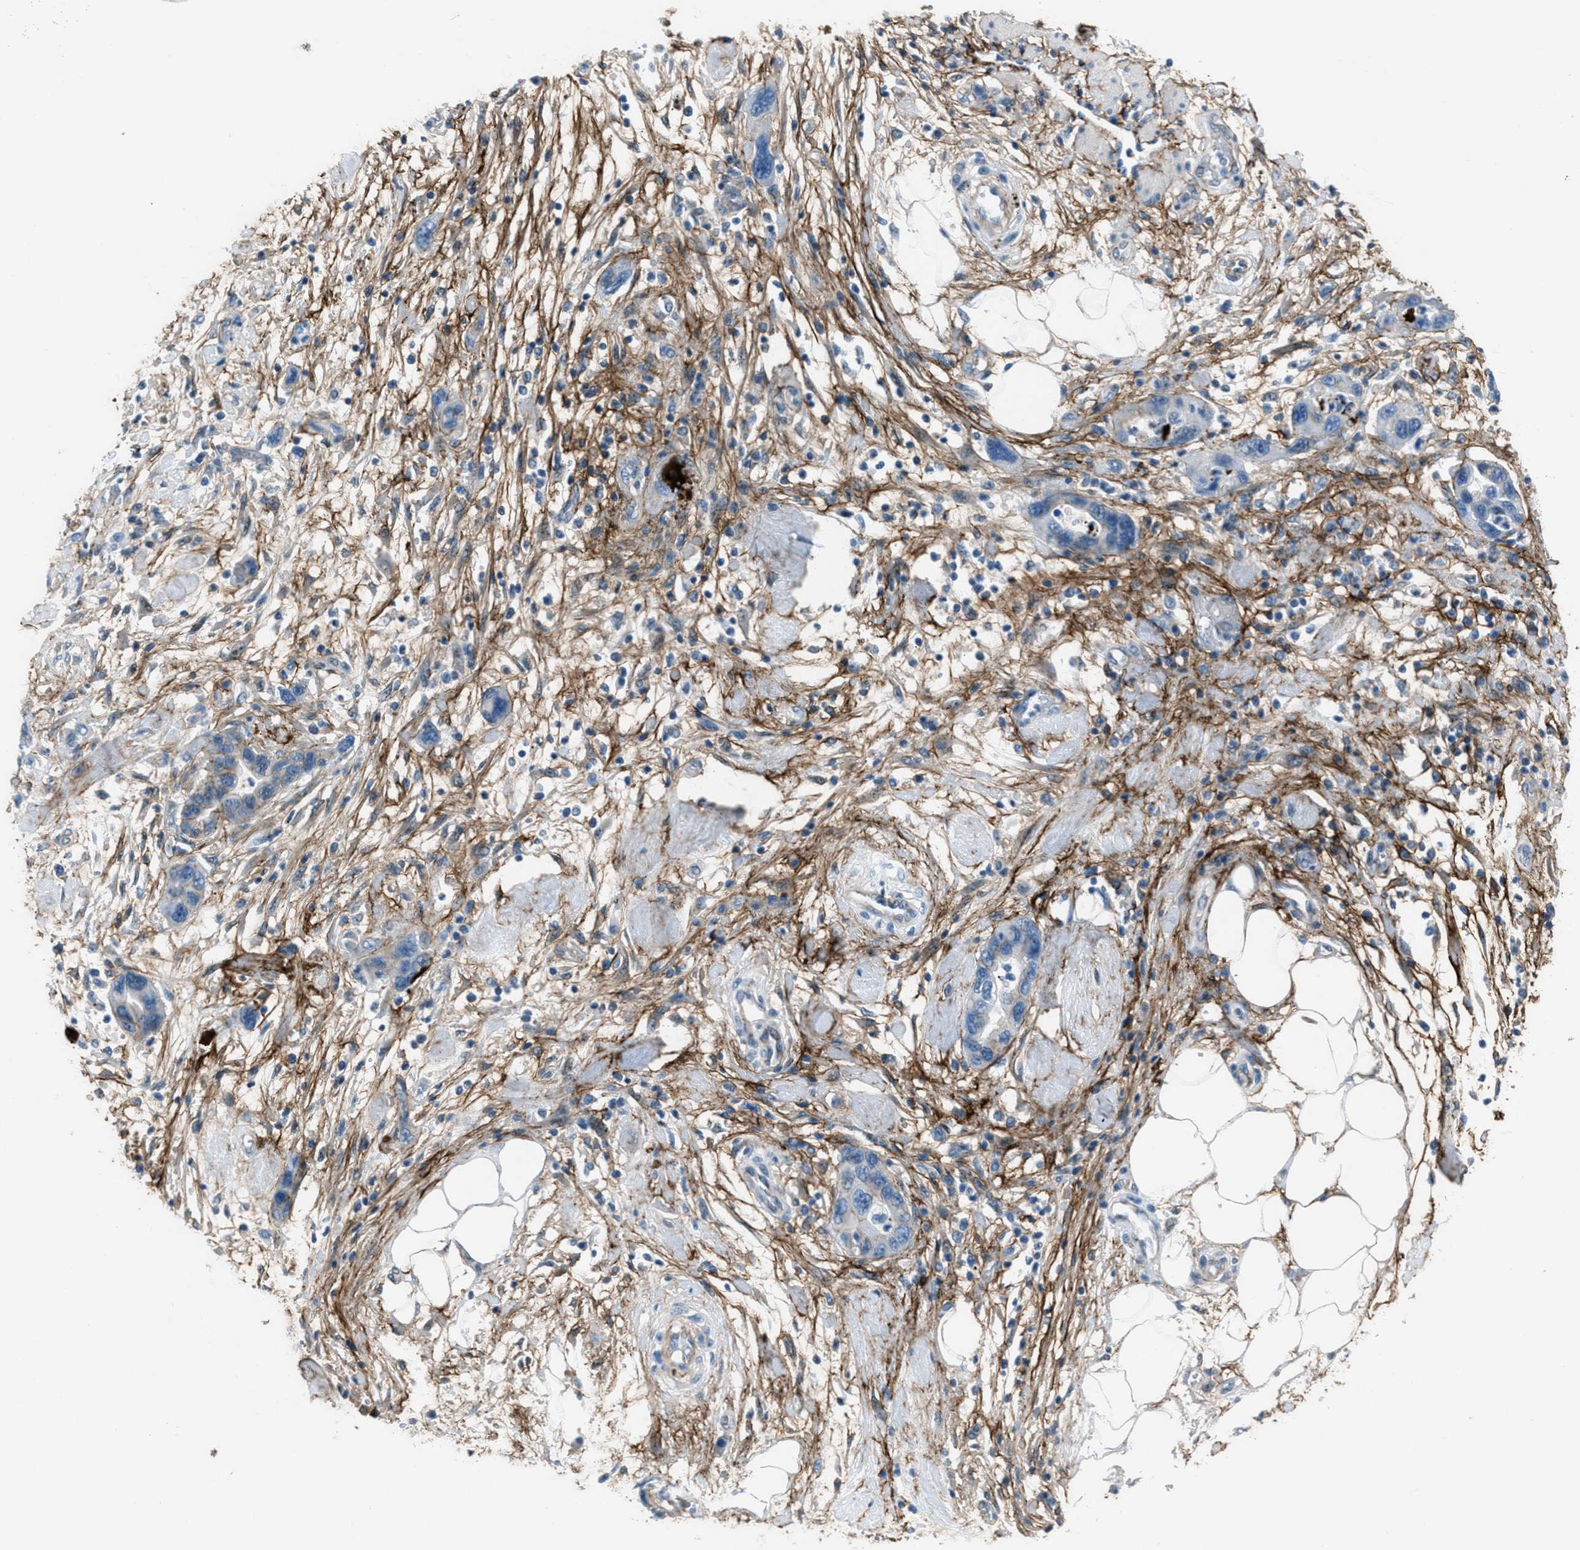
{"staining": {"intensity": "negative", "quantity": "none", "location": "none"}, "tissue": "pancreatic cancer", "cell_type": "Tumor cells", "image_type": "cancer", "snomed": [{"axis": "morphology", "description": "Normal tissue, NOS"}, {"axis": "morphology", "description": "Adenocarcinoma, NOS"}, {"axis": "topography", "description": "Pancreas"}], "caption": "DAB immunohistochemical staining of adenocarcinoma (pancreatic) demonstrates no significant expression in tumor cells.", "gene": "FBN1", "patient": {"sex": "female", "age": 71}}